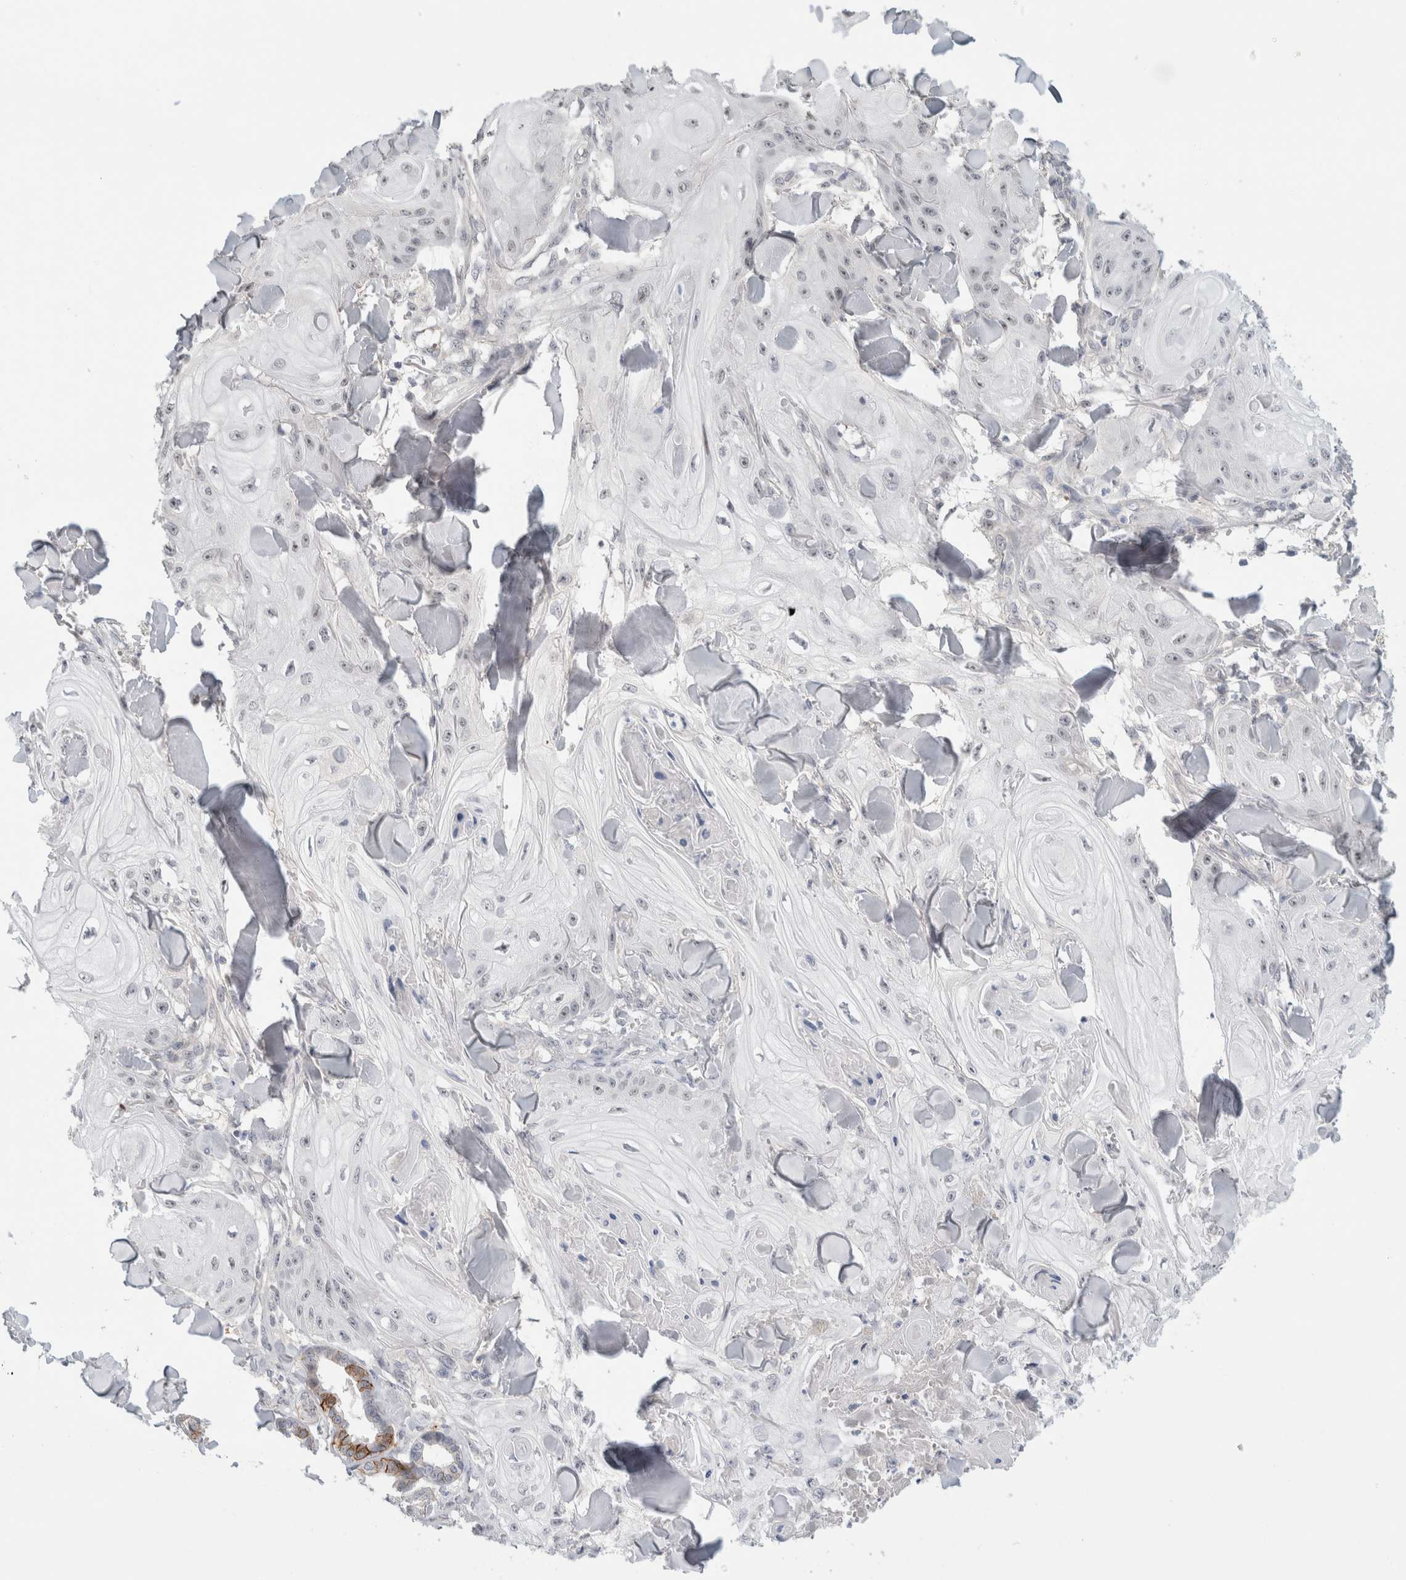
{"staining": {"intensity": "negative", "quantity": "none", "location": "none"}, "tissue": "skin cancer", "cell_type": "Tumor cells", "image_type": "cancer", "snomed": [{"axis": "morphology", "description": "Squamous cell carcinoma, NOS"}, {"axis": "topography", "description": "Skin"}], "caption": "Immunohistochemistry (IHC) photomicrograph of skin squamous cell carcinoma stained for a protein (brown), which shows no expression in tumor cells.", "gene": "HCN3", "patient": {"sex": "male", "age": 74}}